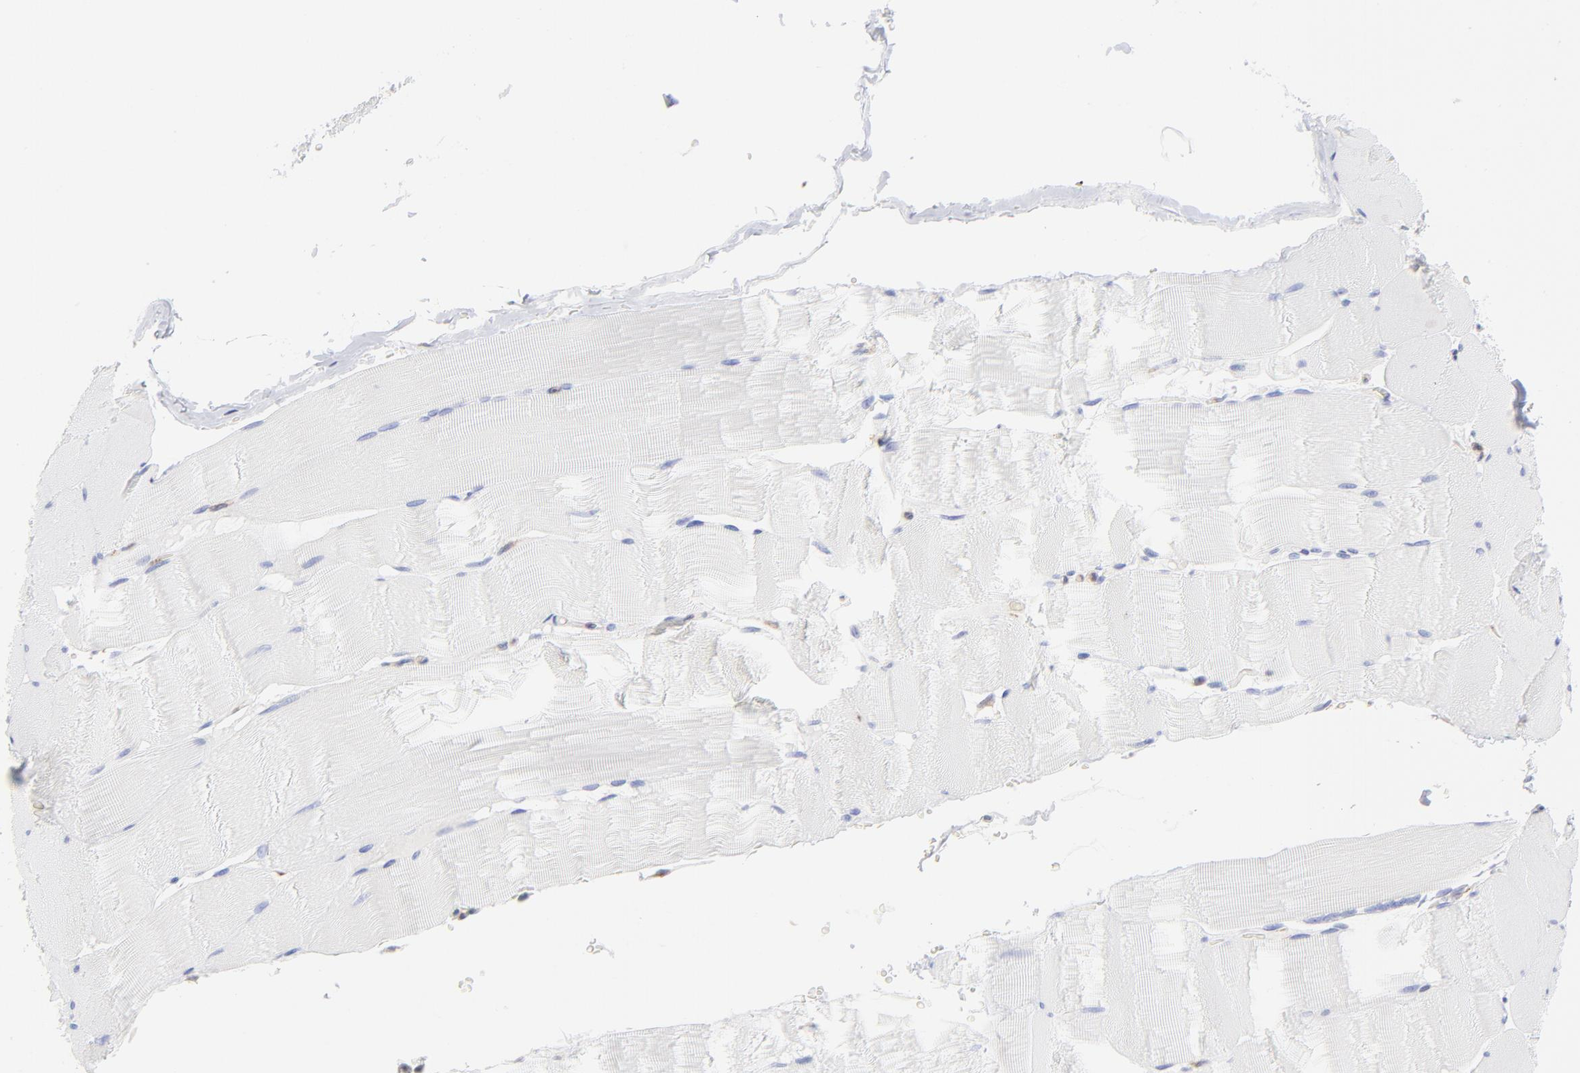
{"staining": {"intensity": "negative", "quantity": "none", "location": "none"}, "tissue": "skeletal muscle", "cell_type": "Myocytes", "image_type": "normal", "snomed": [{"axis": "morphology", "description": "Normal tissue, NOS"}, {"axis": "topography", "description": "Skeletal muscle"}], "caption": "Myocytes show no significant staining in benign skeletal muscle. (Brightfield microscopy of DAB (3,3'-diaminobenzidine) immunohistochemistry at high magnification).", "gene": "EIF2AK2", "patient": {"sex": "male", "age": 62}}